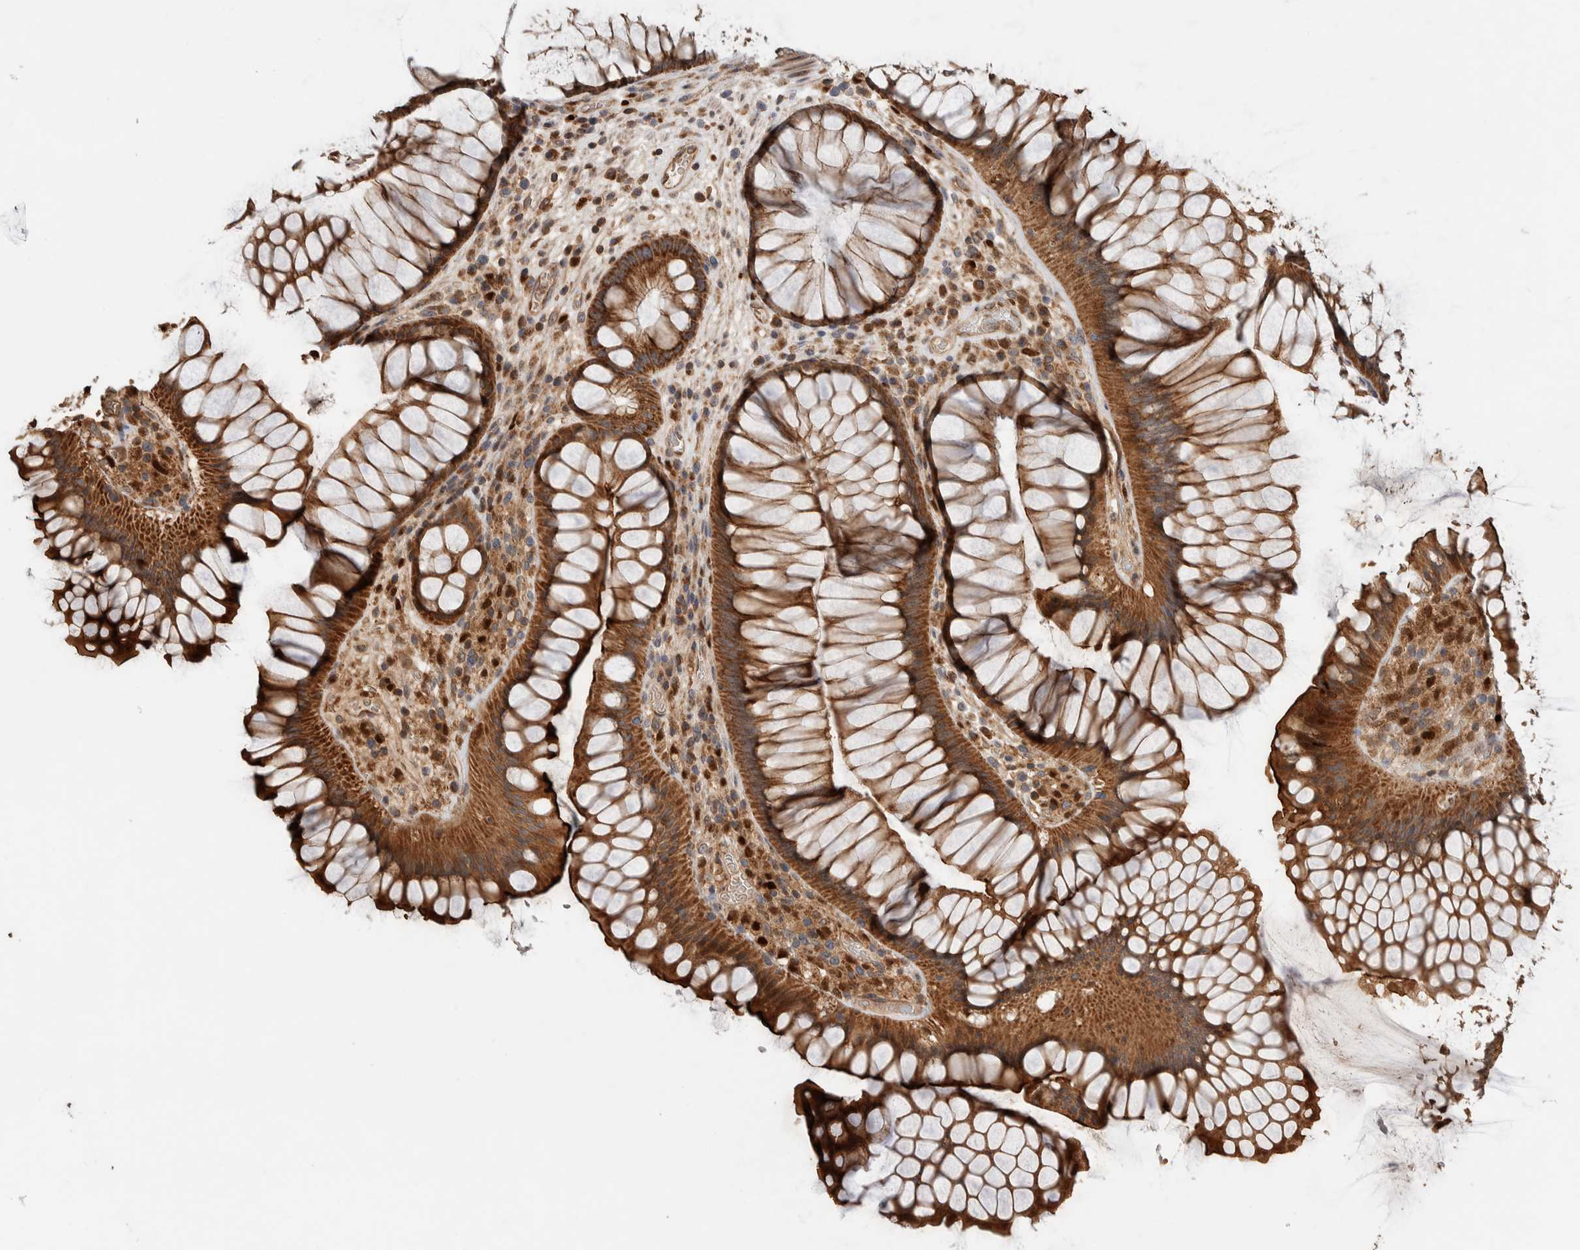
{"staining": {"intensity": "strong", "quantity": ">75%", "location": "cytoplasmic/membranous"}, "tissue": "rectum", "cell_type": "Glandular cells", "image_type": "normal", "snomed": [{"axis": "morphology", "description": "Normal tissue, NOS"}, {"axis": "topography", "description": "Rectum"}], "caption": "High-magnification brightfield microscopy of normal rectum stained with DAB (brown) and counterstained with hematoxylin (blue). glandular cells exhibit strong cytoplasmic/membranous expression is present in approximately>75% of cells.", "gene": "VPS53", "patient": {"sex": "male", "age": 51}}